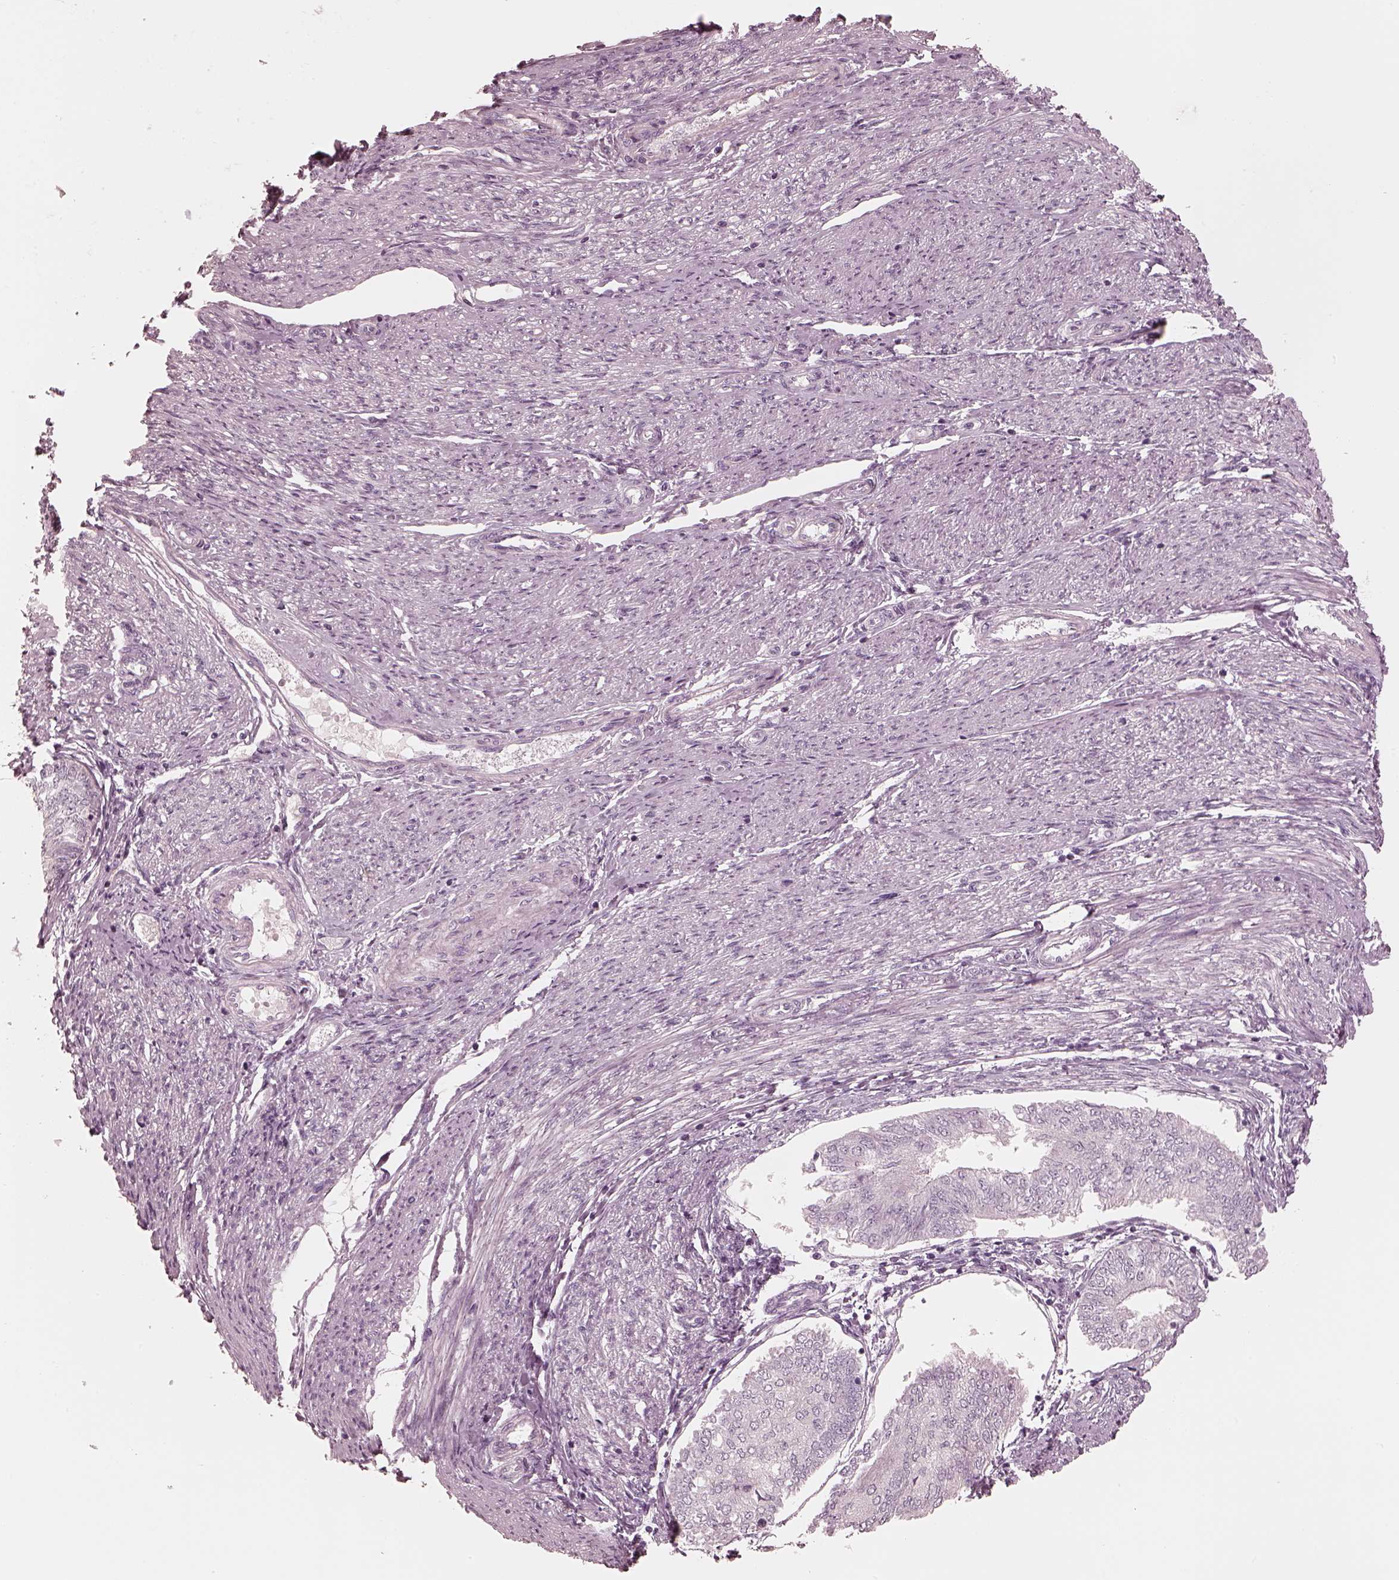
{"staining": {"intensity": "negative", "quantity": "none", "location": "none"}, "tissue": "endometrial cancer", "cell_type": "Tumor cells", "image_type": "cancer", "snomed": [{"axis": "morphology", "description": "Adenocarcinoma, NOS"}, {"axis": "topography", "description": "Endometrium"}], "caption": "IHC image of adenocarcinoma (endometrial) stained for a protein (brown), which displays no positivity in tumor cells.", "gene": "CALR3", "patient": {"sex": "female", "age": 58}}